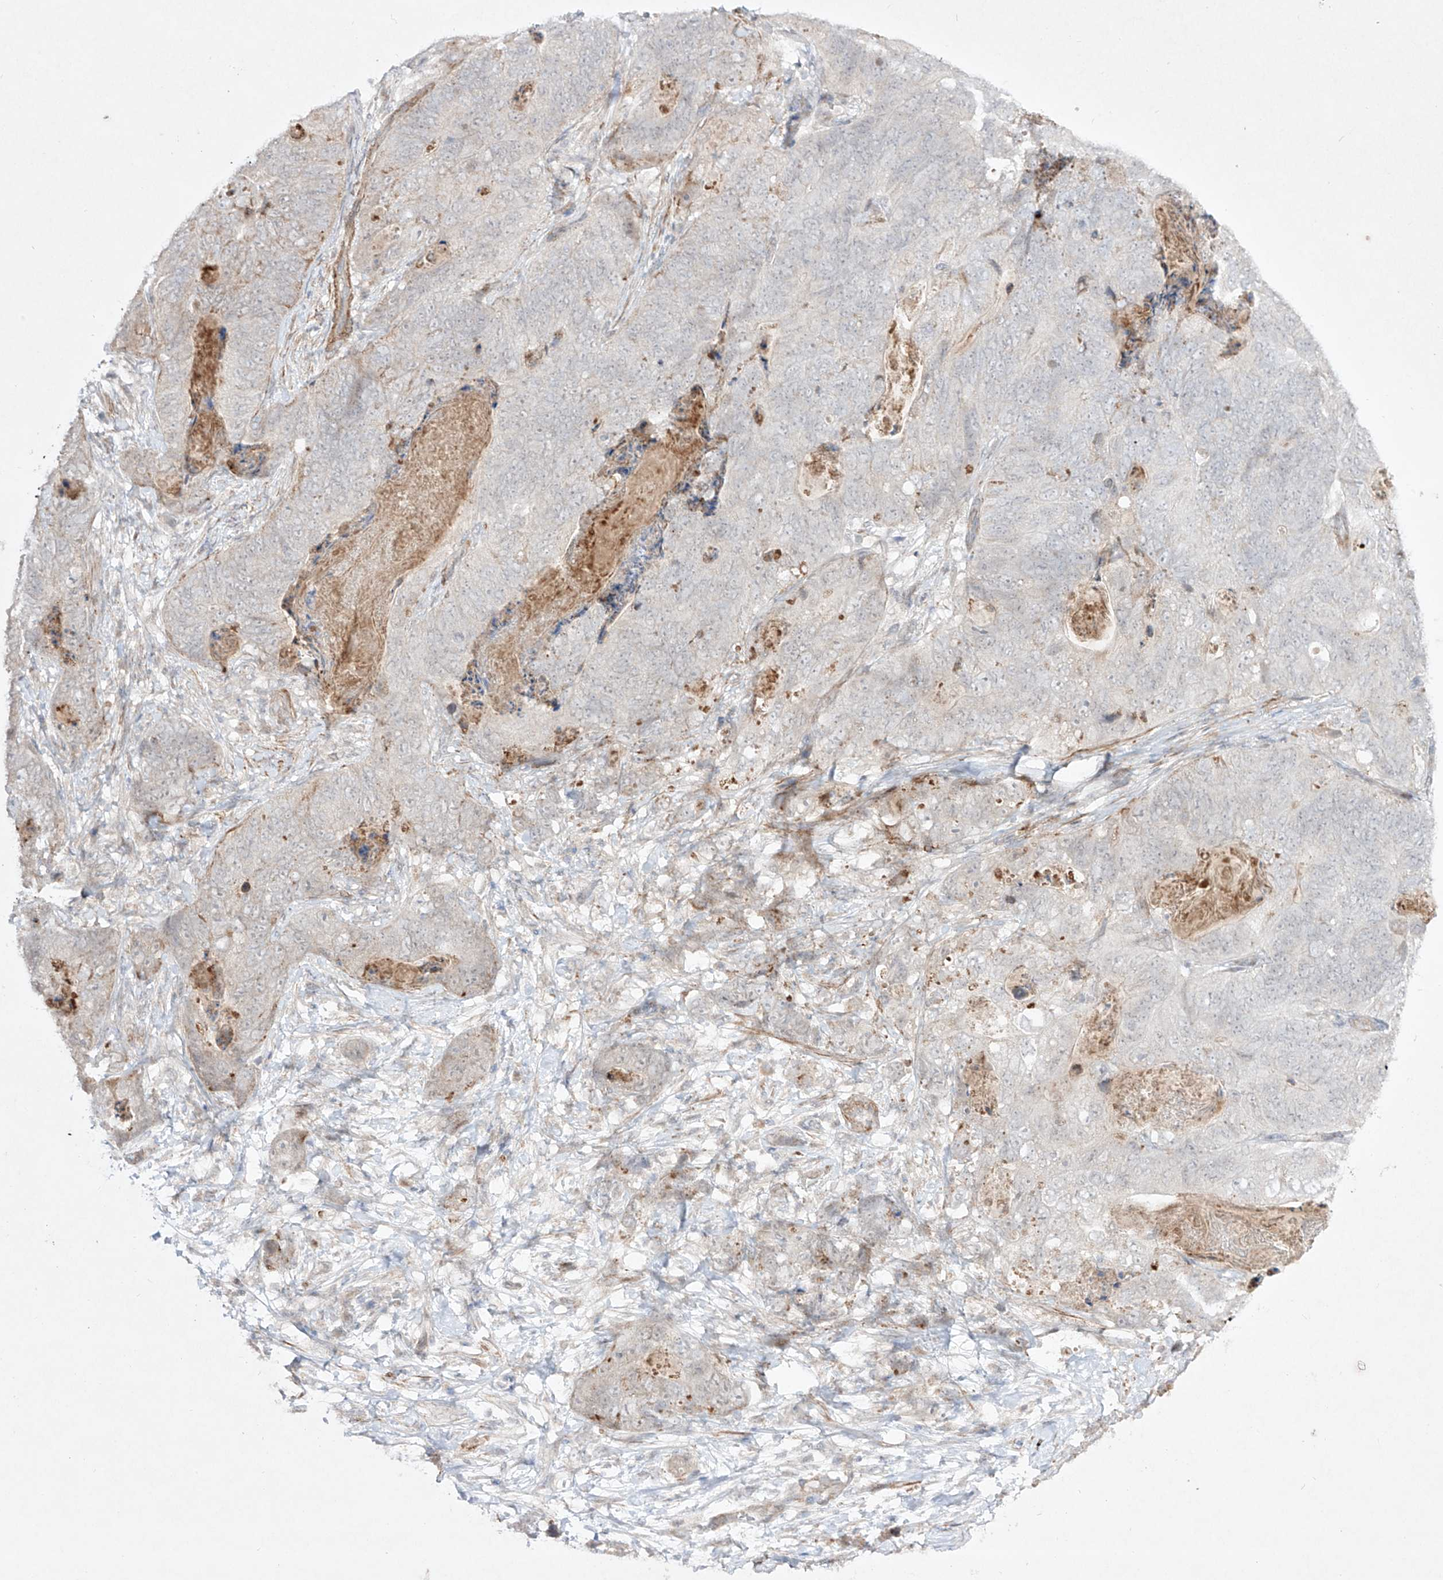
{"staining": {"intensity": "negative", "quantity": "none", "location": "none"}, "tissue": "stomach cancer", "cell_type": "Tumor cells", "image_type": "cancer", "snomed": [{"axis": "morphology", "description": "Normal tissue, NOS"}, {"axis": "morphology", "description": "Adenocarcinoma, NOS"}, {"axis": "topography", "description": "Stomach"}], "caption": "An image of adenocarcinoma (stomach) stained for a protein shows no brown staining in tumor cells.", "gene": "KDM1B", "patient": {"sex": "female", "age": 89}}